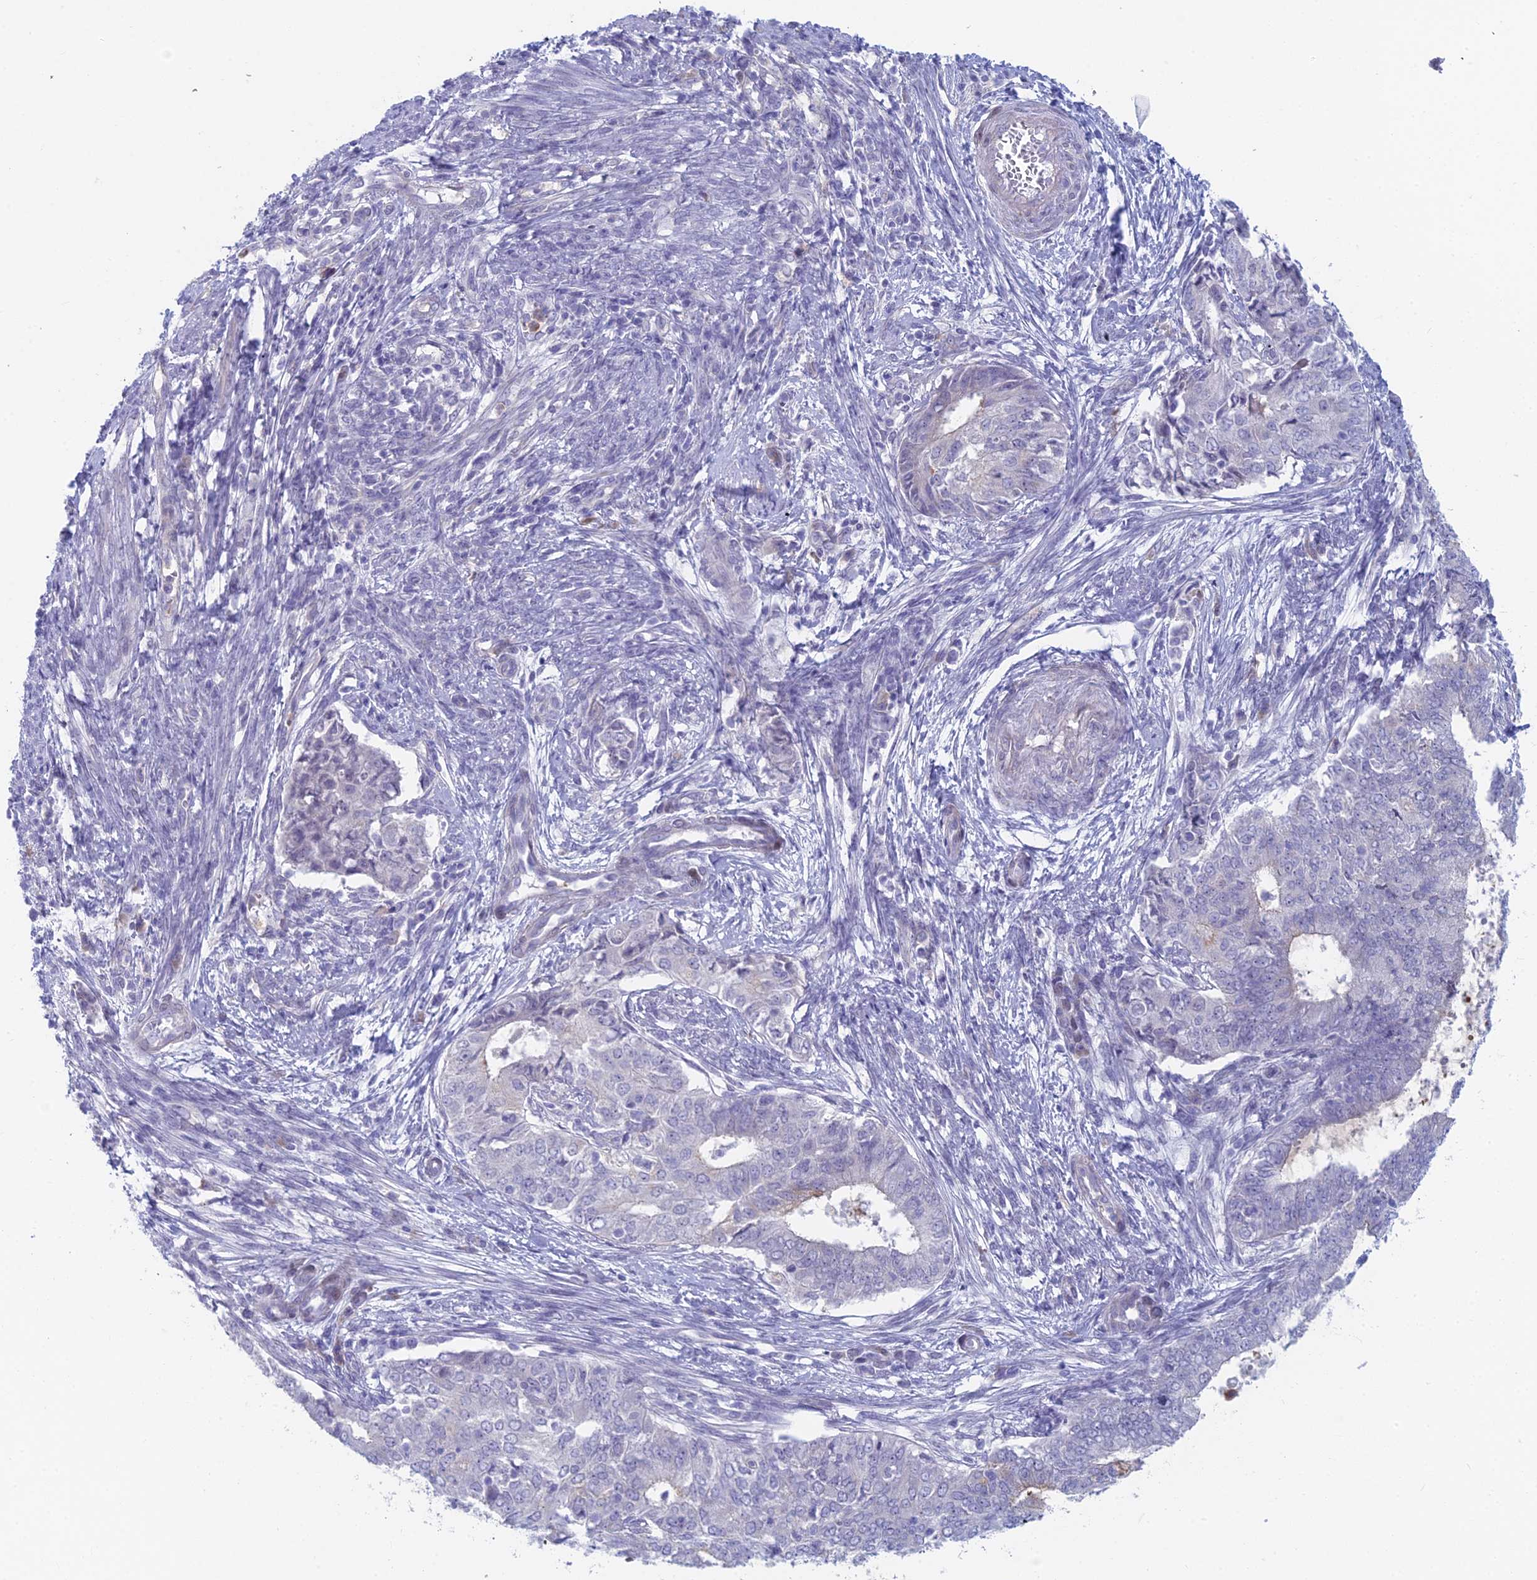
{"staining": {"intensity": "negative", "quantity": "none", "location": "none"}, "tissue": "endometrial cancer", "cell_type": "Tumor cells", "image_type": "cancer", "snomed": [{"axis": "morphology", "description": "Adenocarcinoma, NOS"}, {"axis": "topography", "description": "Endometrium"}], "caption": "IHC of human endometrial adenocarcinoma reveals no expression in tumor cells. (DAB immunohistochemistry (IHC) visualized using brightfield microscopy, high magnification).", "gene": "PPP1R26", "patient": {"sex": "female", "age": 62}}